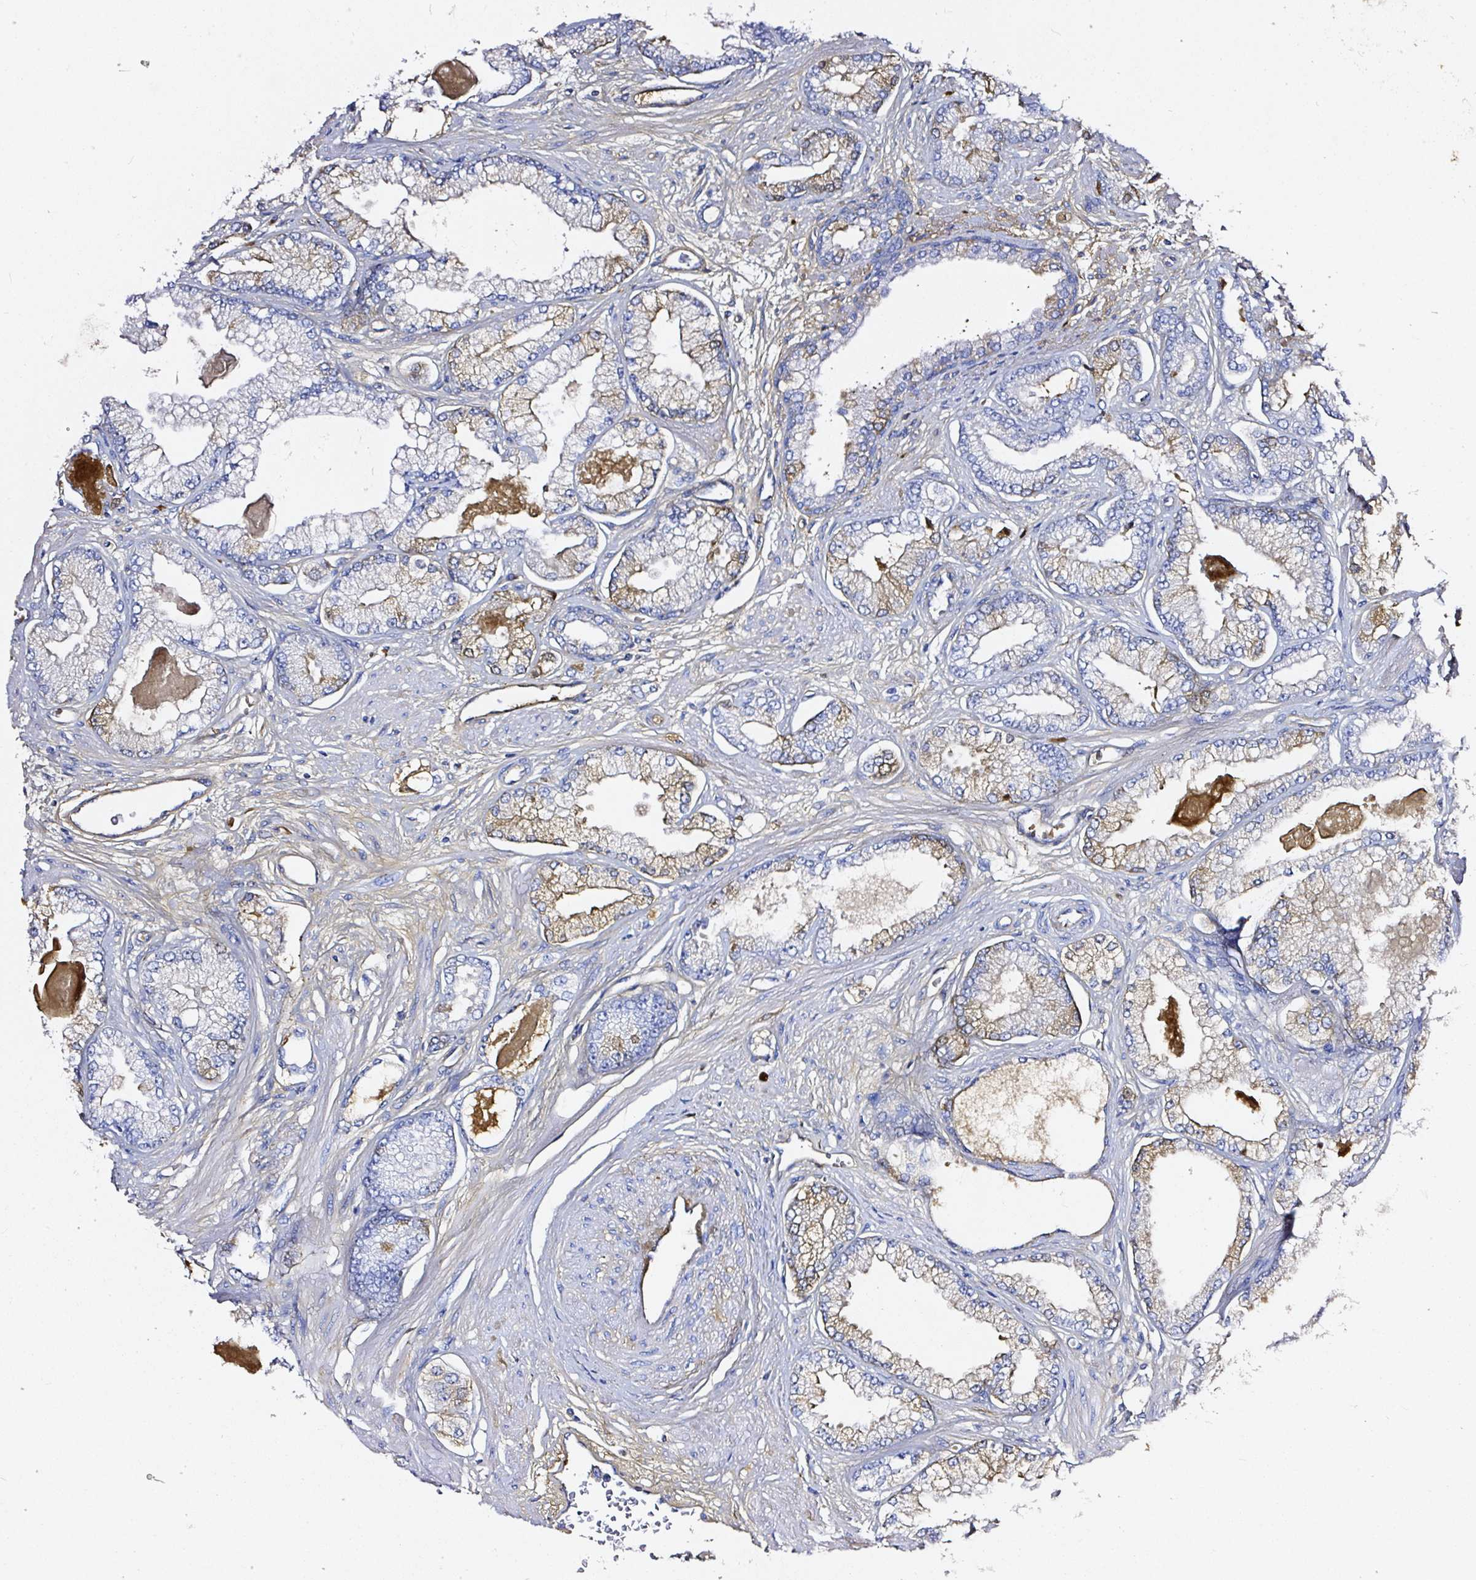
{"staining": {"intensity": "weak", "quantity": "<25%", "location": "cytoplasmic/membranous"}, "tissue": "prostate cancer", "cell_type": "Tumor cells", "image_type": "cancer", "snomed": [{"axis": "morphology", "description": "Adenocarcinoma, Low grade"}, {"axis": "topography", "description": "Prostate"}], "caption": "Tumor cells are negative for brown protein staining in prostate cancer (adenocarcinoma (low-grade)).", "gene": "CLEC3B", "patient": {"sex": "male", "age": 64}}